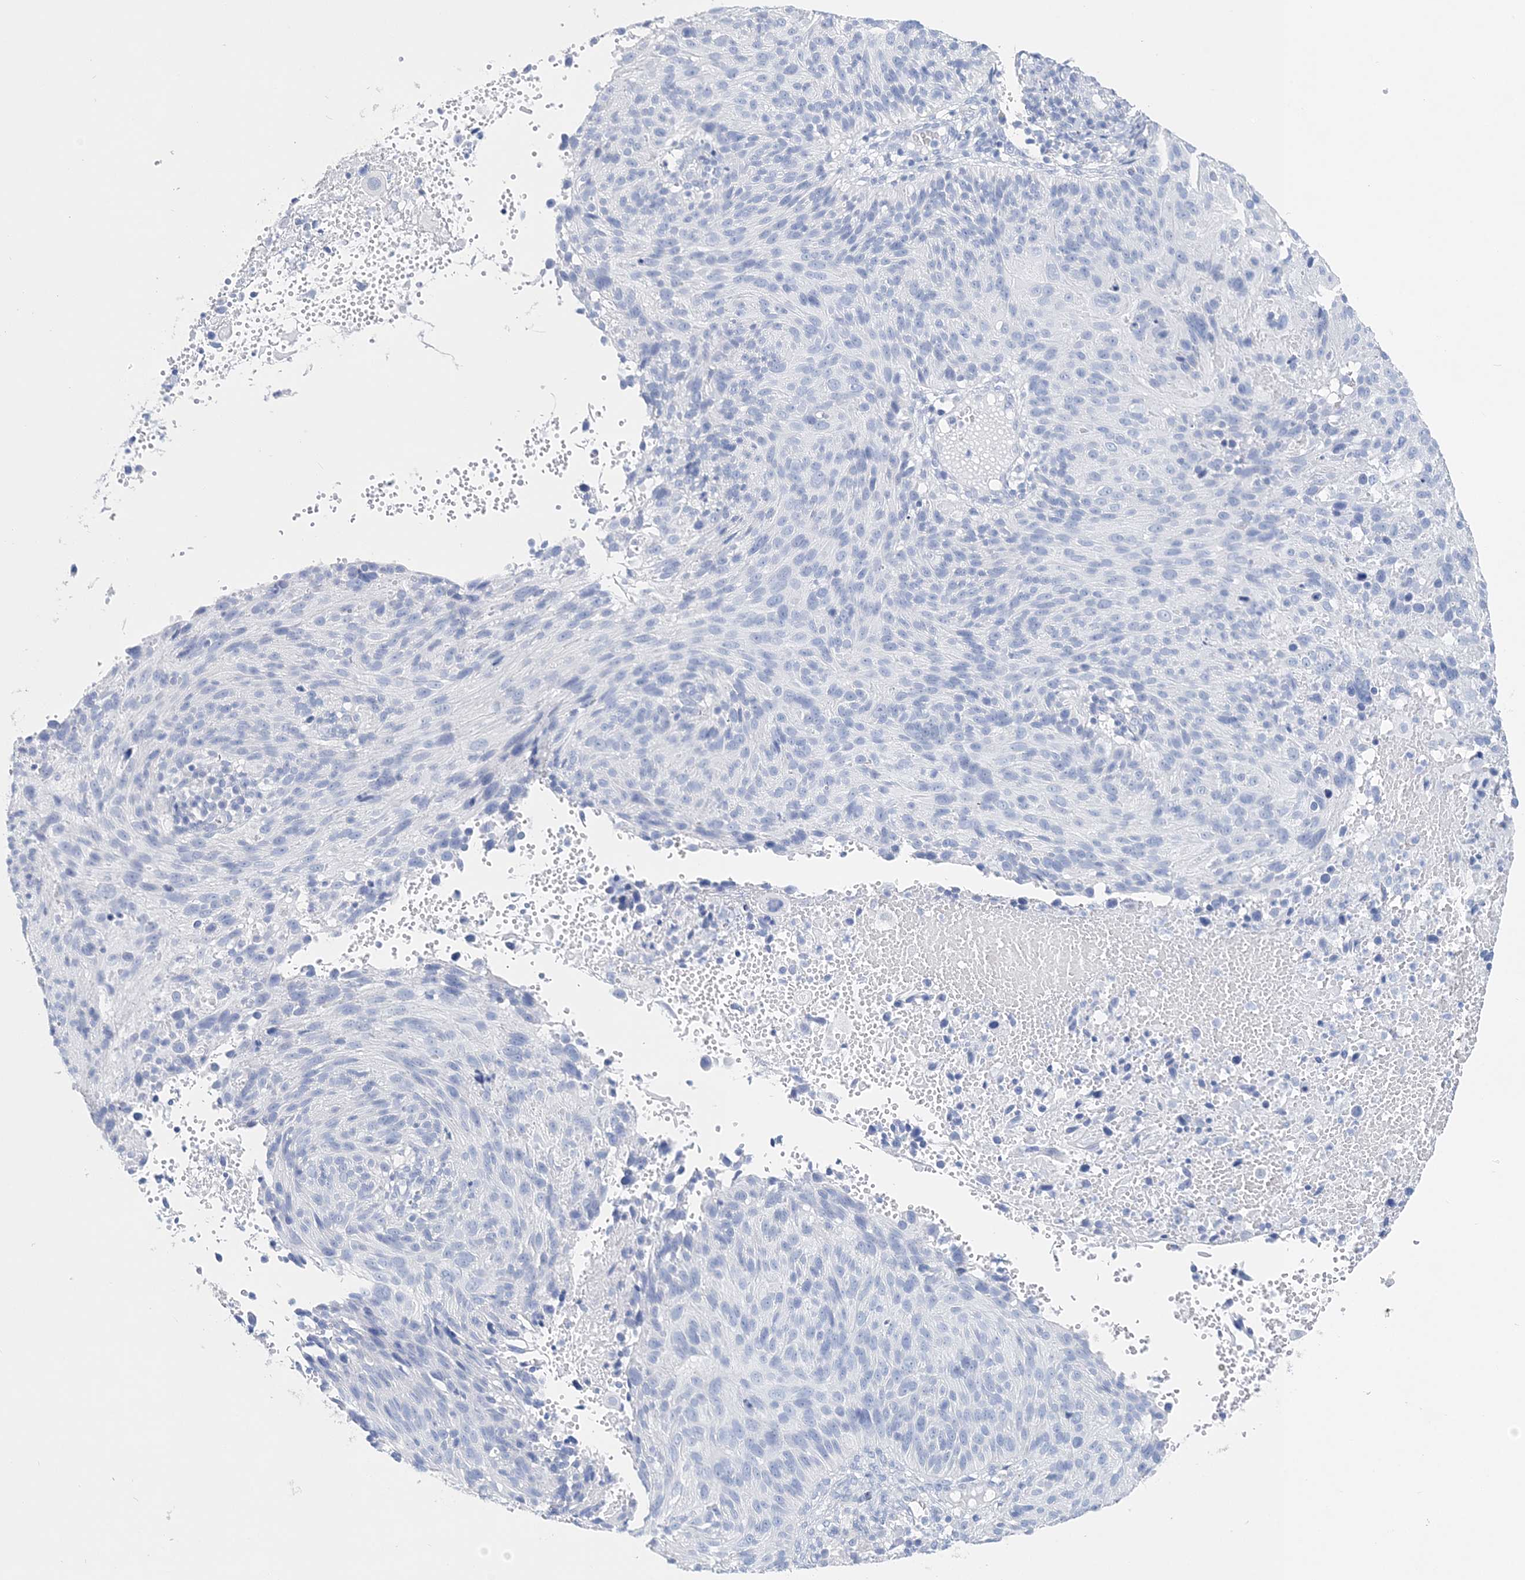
{"staining": {"intensity": "negative", "quantity": "none", "location": "none"}, "tissue": "cervical cancer", "cell_type": "Tumor cells", "image_type": "cancer", "snomed": [{"axis": "morphology", "description": "Squamous cell carcinoma, NOS"}, {"axis": "topography", "description": "Cervix"}], "caption": "Human cervical cancer (squamous cell carcinoma) stained for a protein using IHC shows no staining in tumor cells.", "gene": "TSPYL6", "patient": {"sex": "female", "age": 74}}